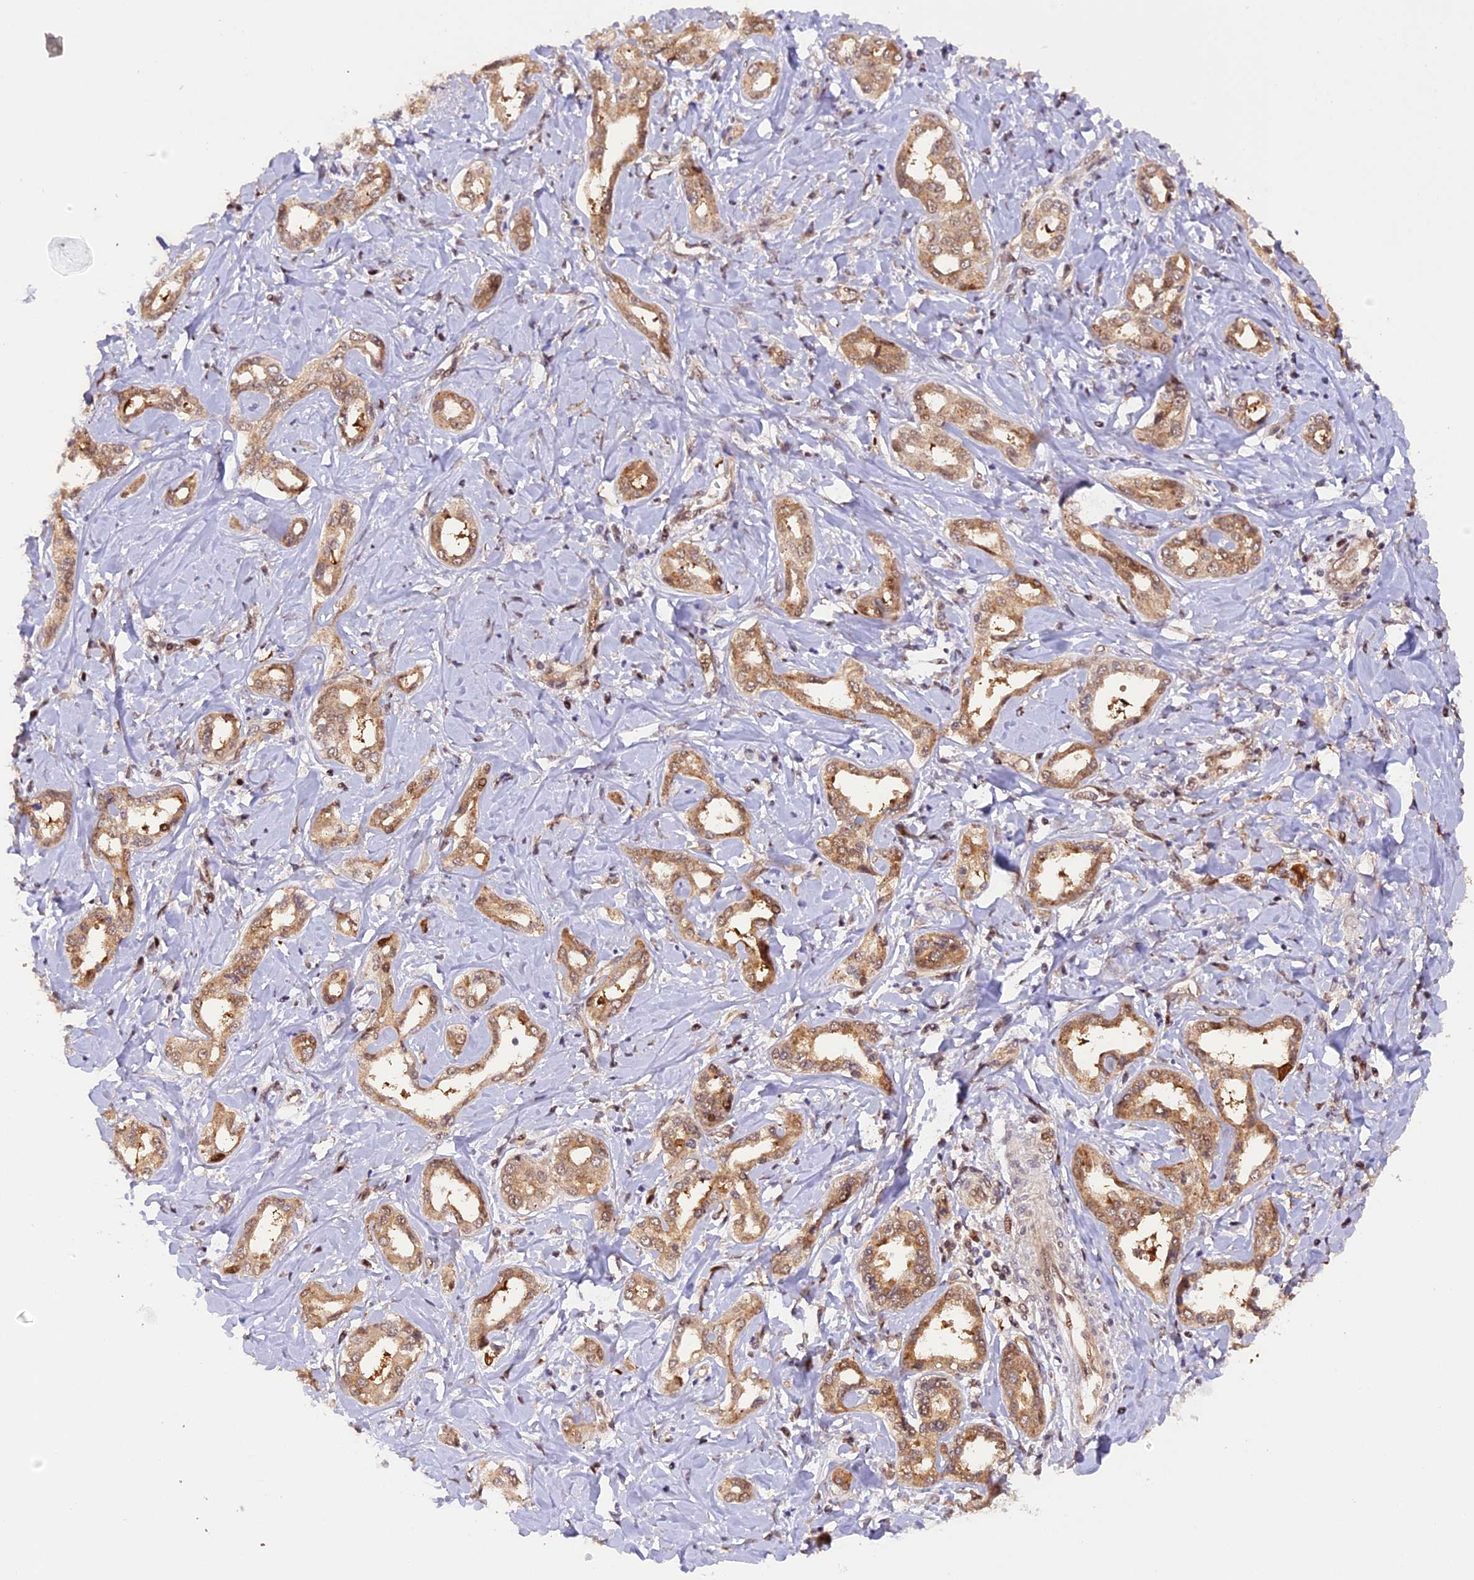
{"staining": {"intensity": "moderate", "quantity": ">75%", "location": "cytoplasmic/membranous,nuclear"}, "tissue": "liver cancer", "cell_type": "Tumor cells", "image_type": "cancer", "snomed": [{"axis": "morphology", "description": "Cholangiocarcinoma"}, {"axis": "topography", "description": "Liver"}], "caption": "Immunohistochemistry histopathology image of neoplastic tissue: human liver cancer stained using IHC exhibits medium levels of moderate protein expression localized specifically in the cytoplasmic/membranous and nuclear of tumor cells, appearing as a cytoplasmic/membranous and nuclear brown color.", "gene": "SAMD4A", "patient": {"sex": "female", "age": 77}}